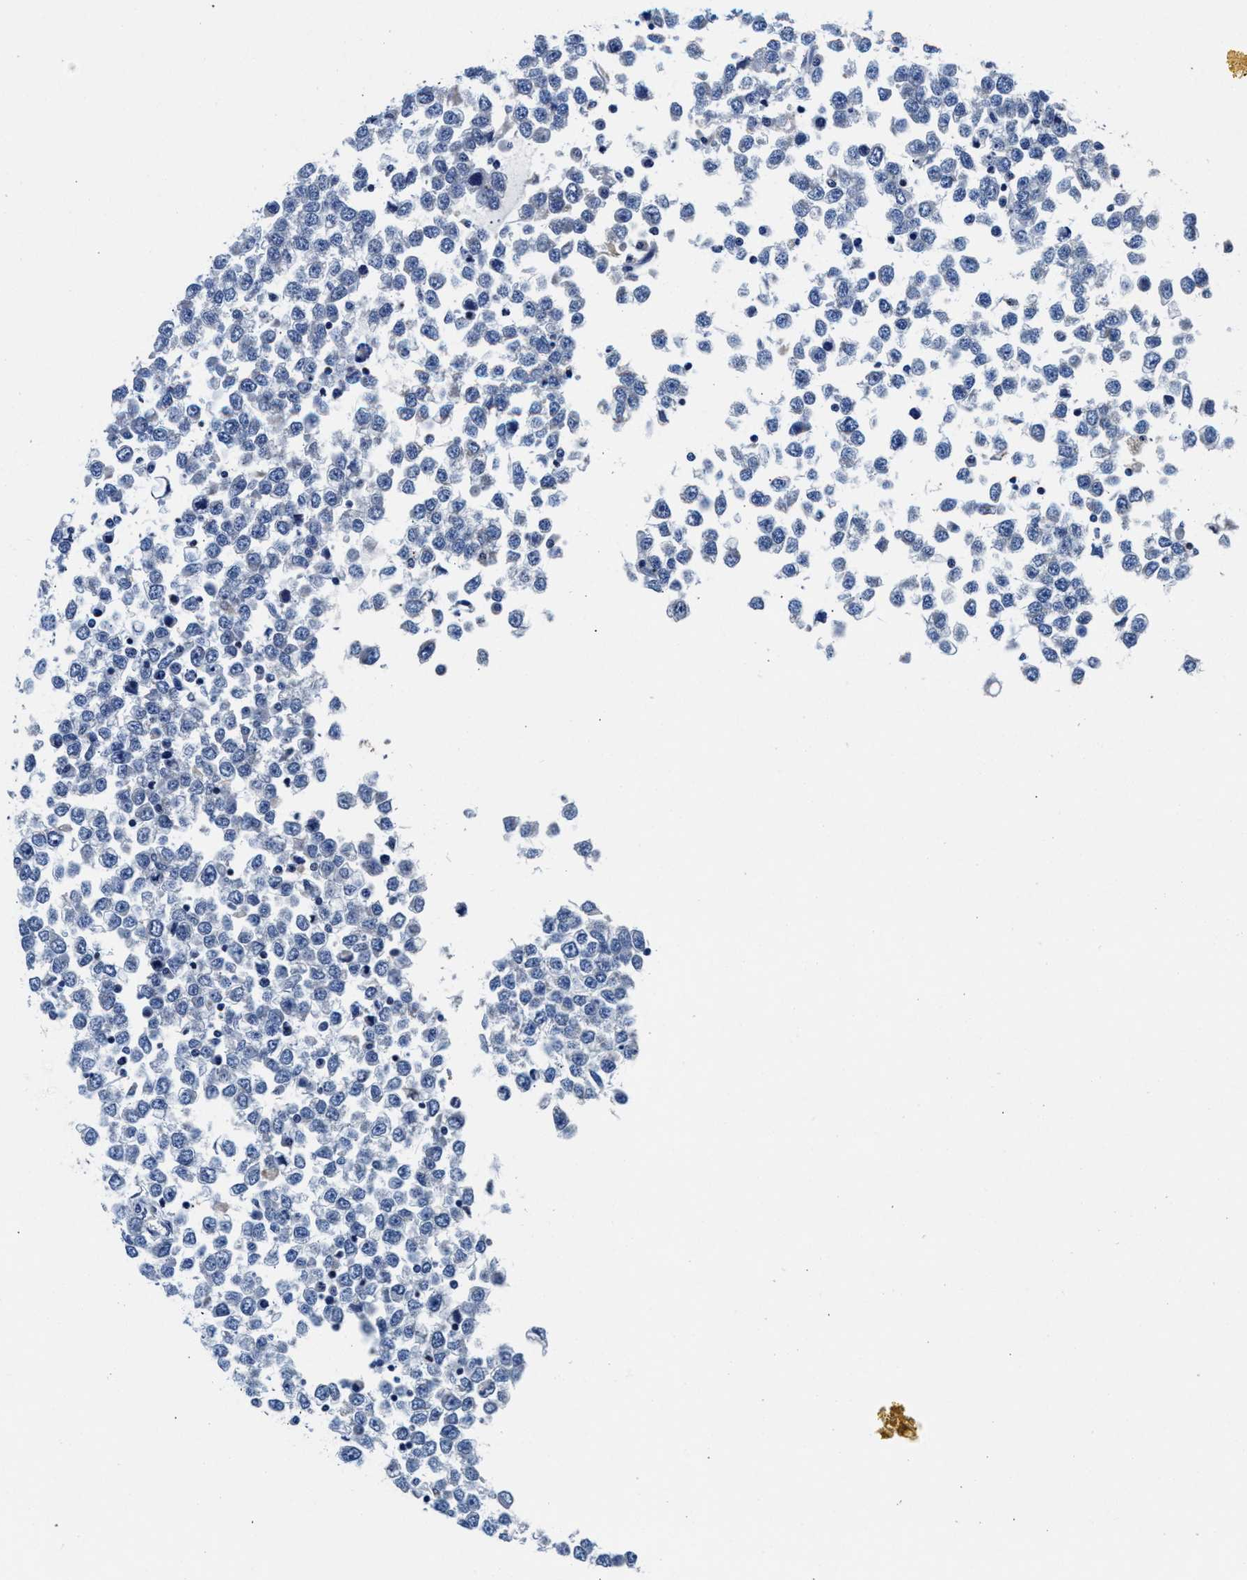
{"staining": {"intensity": "negative", "quantity": "none", "location": "none"}, "tissue": "testis cancer", "cell_type": "Tumor cells", "image_type": "cancer", "snomed": [{"axis": "morphology", "description": "Seminoma, NOS"}, {"axis": "topography", "description": "Testis"}], "caption": "A histopathology image of testis cancer stained for a protein exhibits no brown staining in tumor cells.", "gene": "MYH3", "patient": {"sex": "male", "age": 65}}